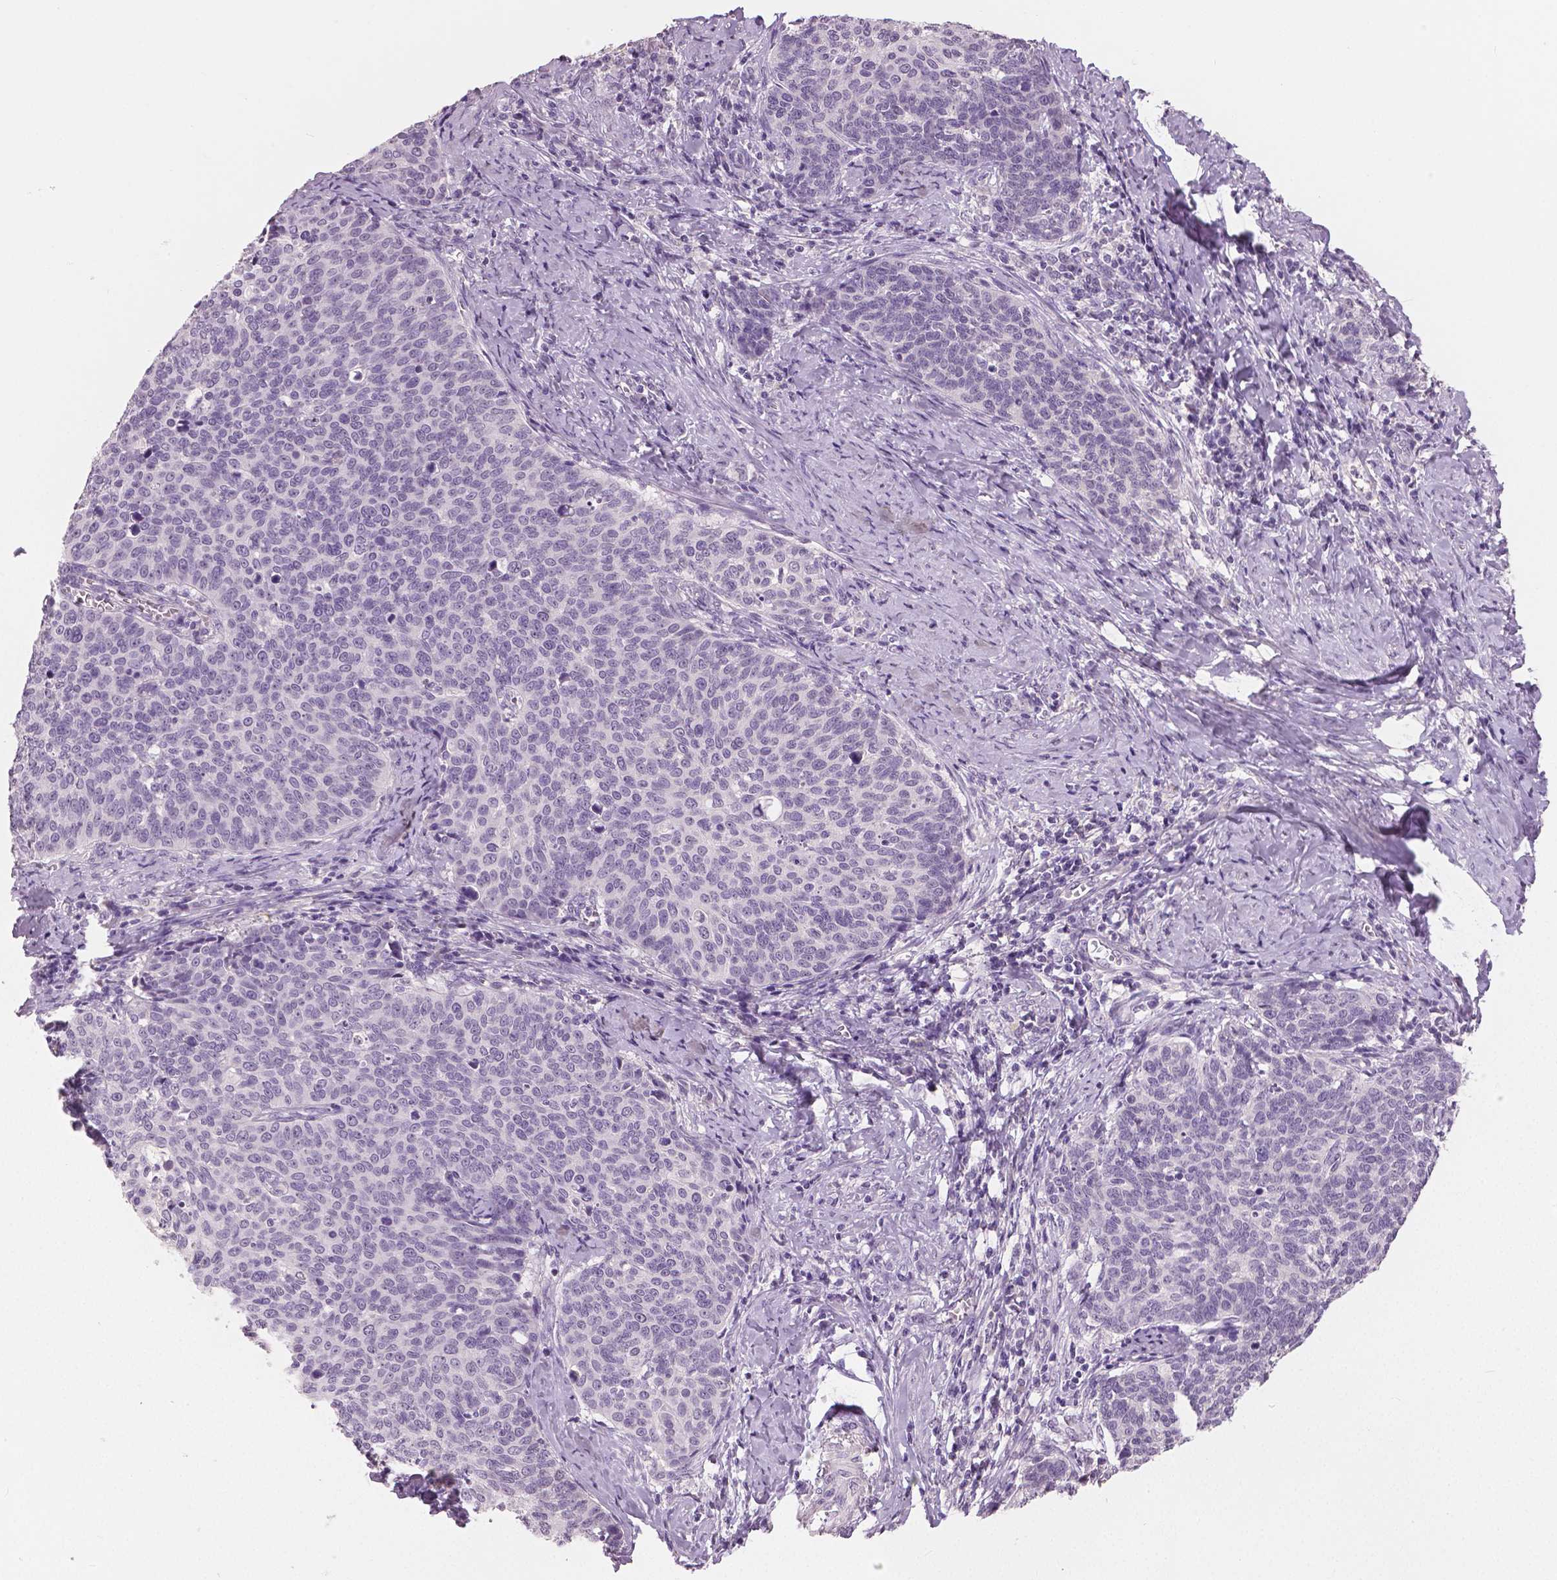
{"staining": {"intensity": "negative", "quantity": "none", "location": "none"}, "tissue": "cervical cancer", "cell_type": "Tumor cells", "image_type": "cancer", "snomed": [{"axis": "morphology", "description": "Normal tissue, NOS"}, {"axis": "morphology", "description": "Squamous cell carcinoma, NOS"}, {"axis": "topography", "description": "Cervix"}], "caption": "High magnification brightfield microscopy of cervical cancer (squamous cell carcinoma) stained with DAB (3,3'-diaminobenzidine) (brown) and counterstained with hematoxylin (blue): tumor cells show no significant staining. Brightfield microscopy of immunohistochemistry stained with DAB (3,3'-diaminobenzidine) (brown) and hematoxylin (blue), captured at high magnification.", "gene": "NECAB1", "patient": {"sex": "female", "age": 39}}